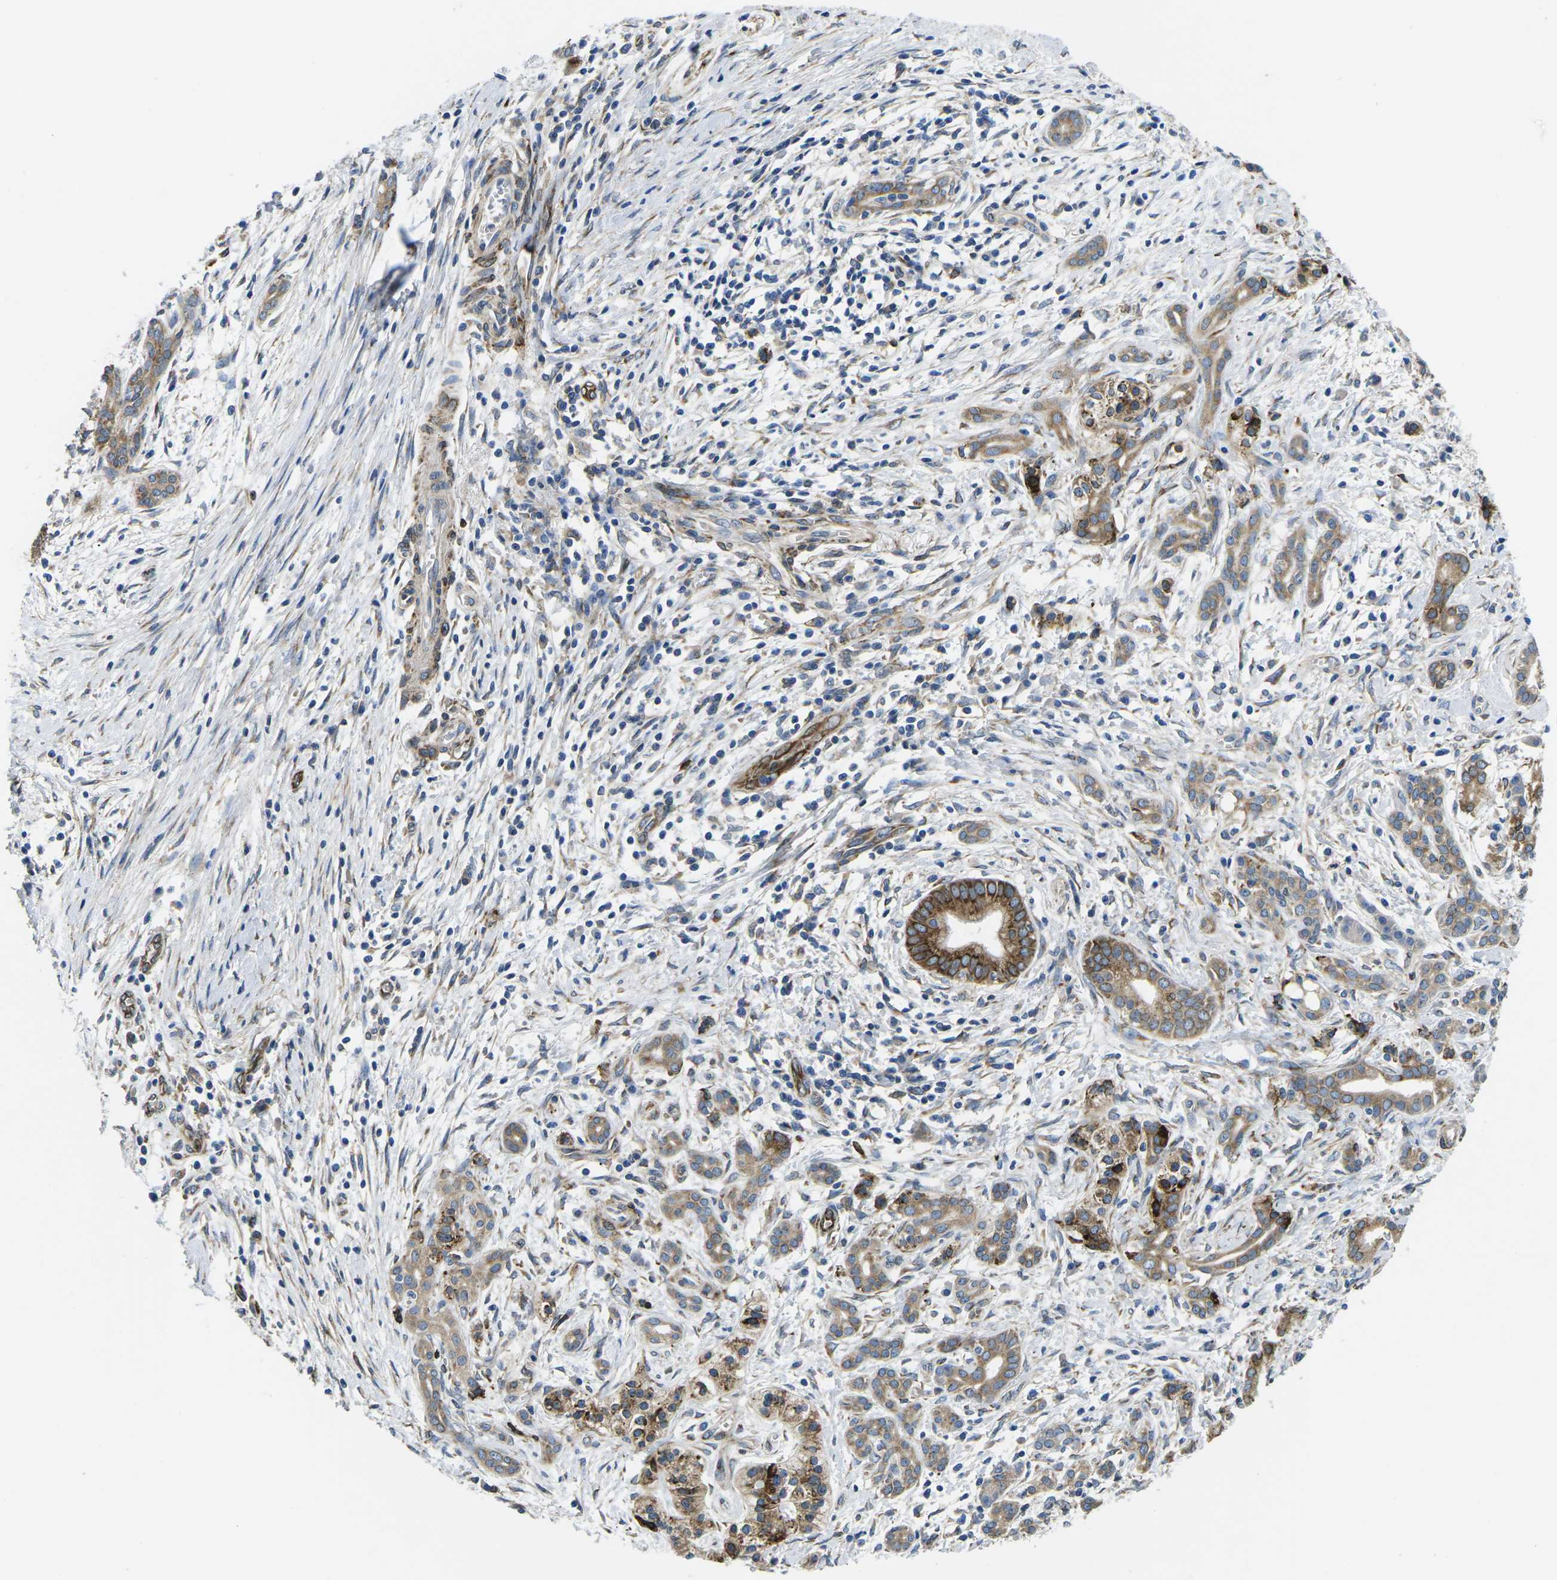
{"staining": {"intensity": "moderate", "quantity": "25%-75%", "location": "cytoplasmic/membranous"}, "tissue": "pancreatic cancer", "cell_type": "Tumor cells", "image_type": "cancer", "snomed": [{"axis": "morphology", "description": "Adenocarcinoma, NOS"}, {"axis": "topography", "description": "Pancreas"}], "caption": "This is a micrograph of immunohistochemistry staining of adenocarcinoma (pancreatic), which shows moderate staining in the cytoplasmic/membranous of tumor cells.", "gene": "PDZD8", "patient": {"sex": "female", "age": 70}}